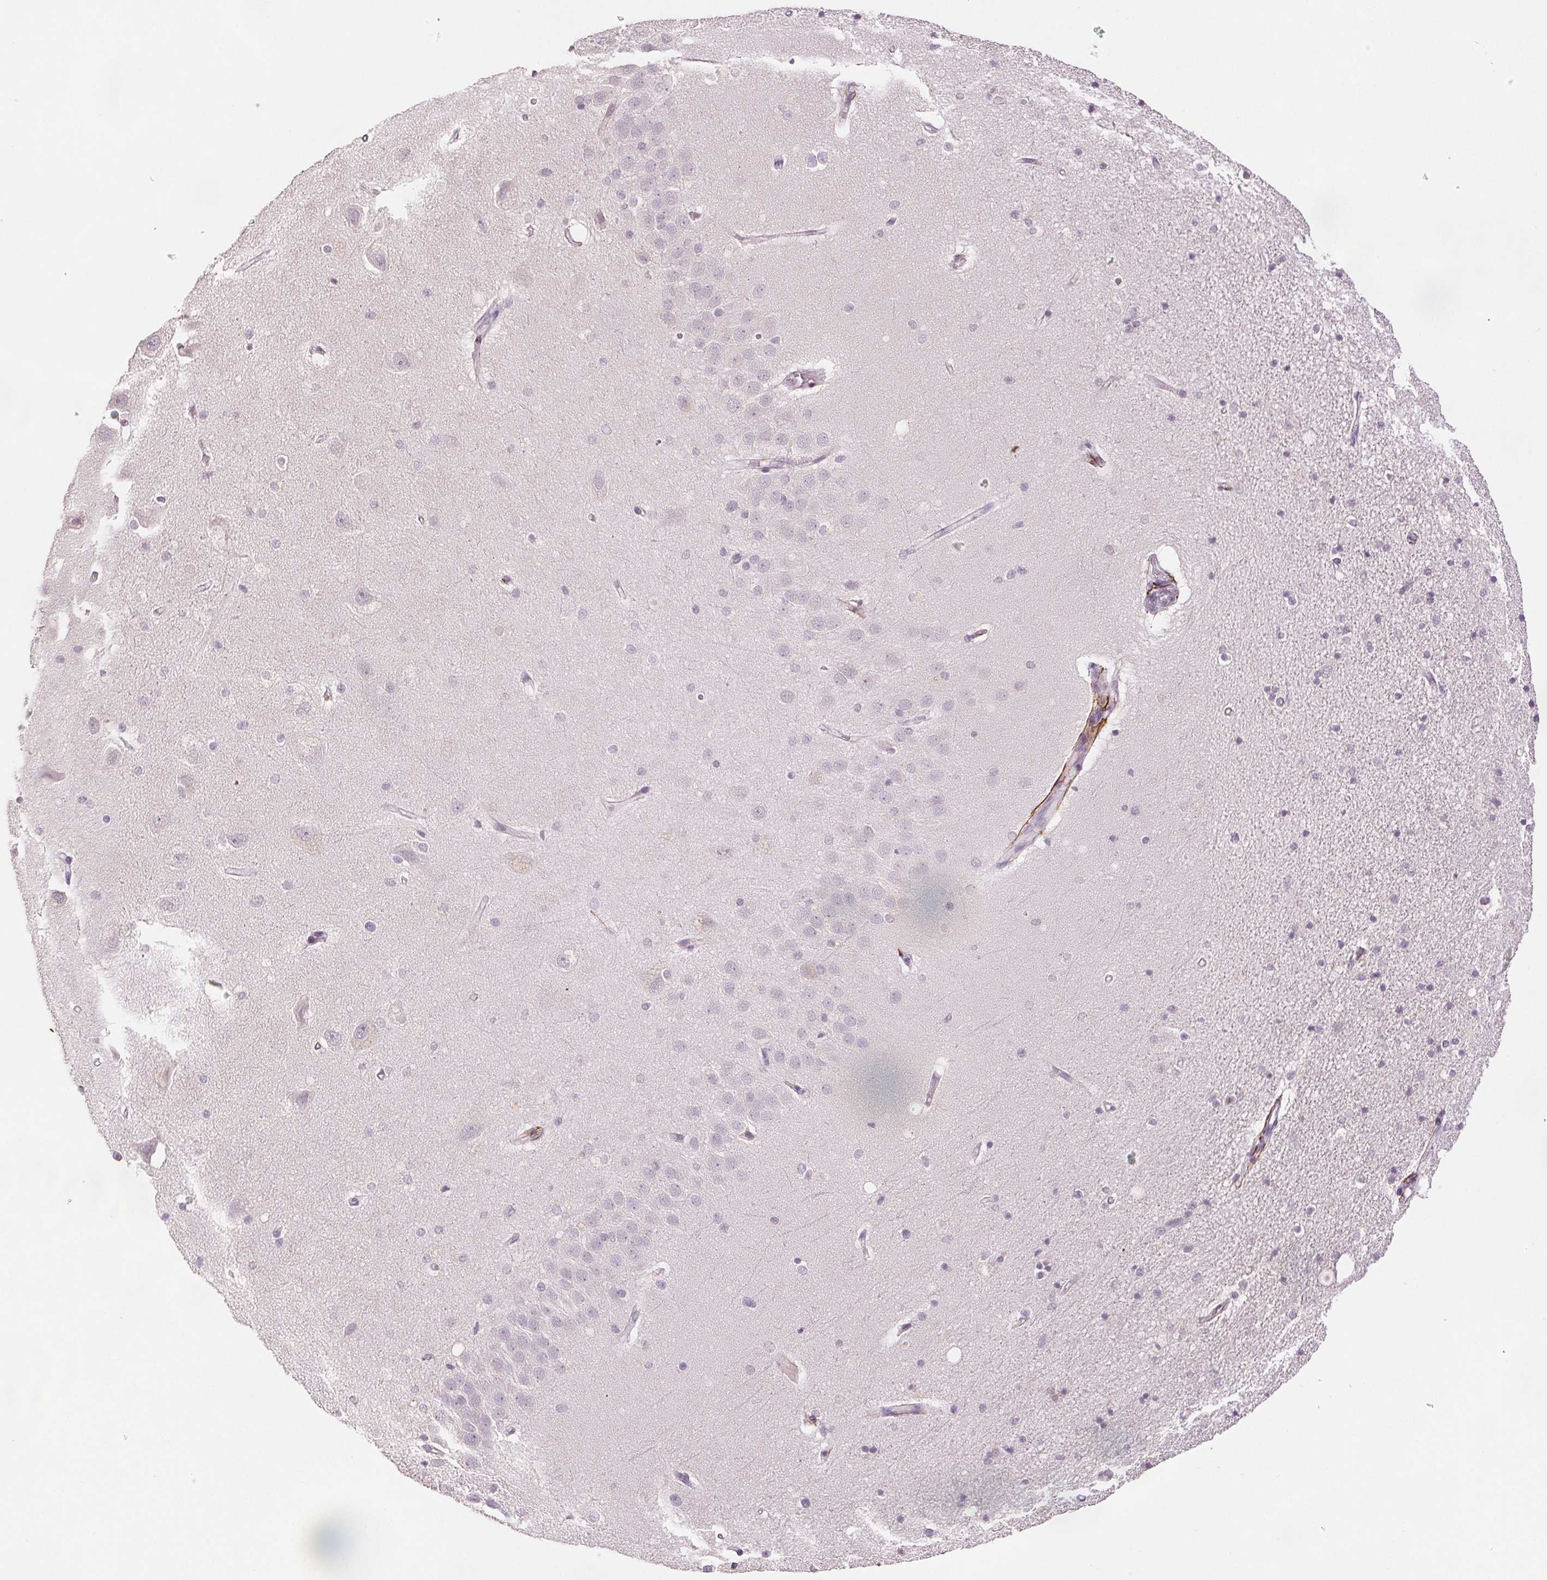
{"staining": {"intensity": "negative", "quantity": "none", "location": "none"}, "tissue": "hippocampus", "cell_type": "Glial cells", "image_type": "normal", "snomed": [{"axis": "morphology", "description": "Normal tissue, NOS"}, {"axis": "topography", "description": "Hippocampus"}], "caption": "The image exhibits no staining of glial cells in normal hippocampus.", "gene": "FBN1", "patient": {"sex": "male", "age": 63}}